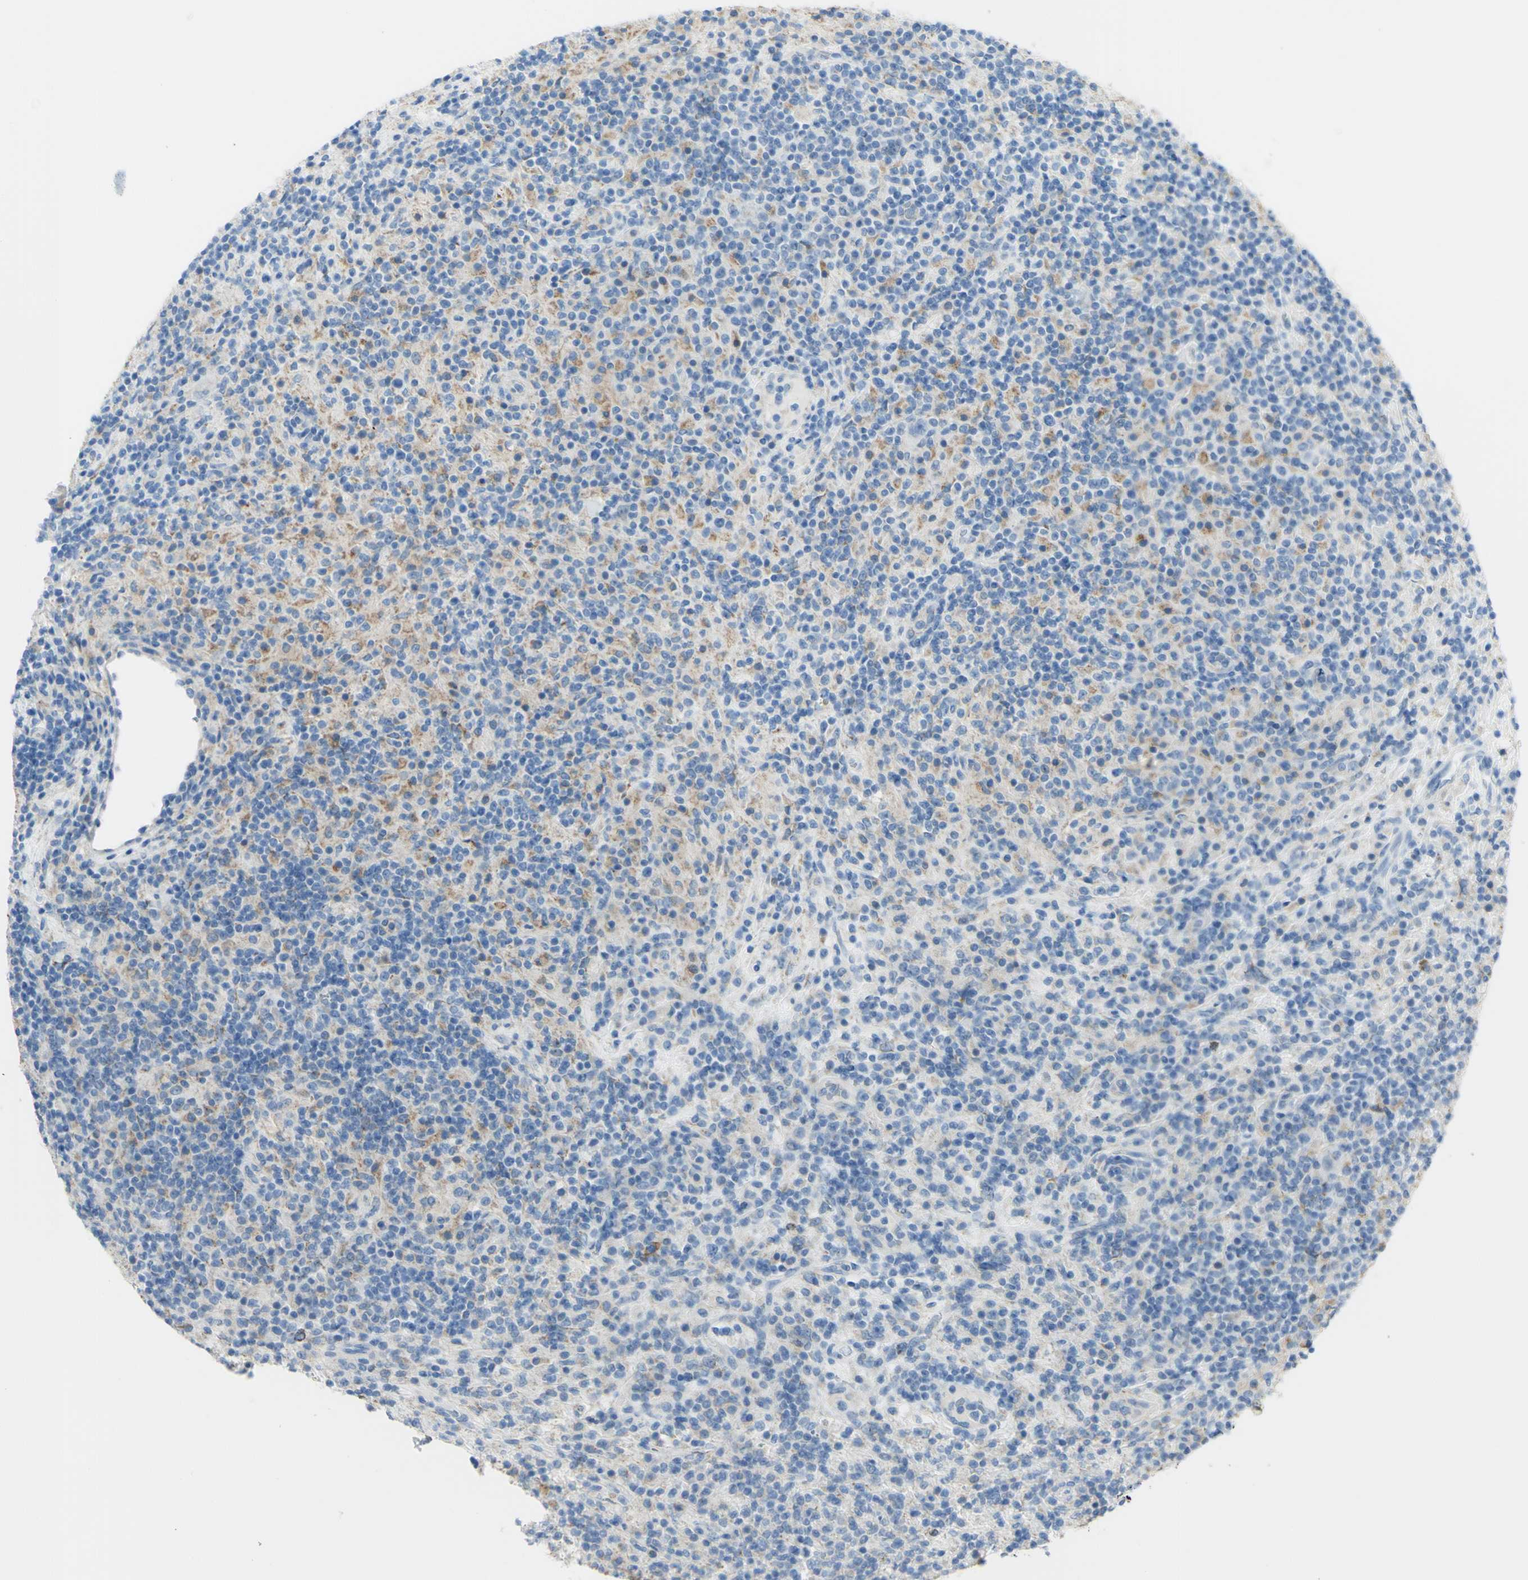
{"staining": {"intensity": "weak", "quantity": "<25%", "location": "cytoplasmic/membranous"}, "tissue": "lymphoma", "cell_type": "Tumor cells", "image_type": "cancer", "snomed": [{"axis": "morphology", "description": "Hodgkin's disease, NOS"}, {"axis": "topography", "description": "Lymph node"}], "caption": "A micrograph of human Hodgkin's disease is negative for staining in tumor cells. (DAB immunohistochemistry visualized using brightfield microscopy, high magnification).", "gene": "TSPAN1", "patient": {"sex": "male", "age": 70}}